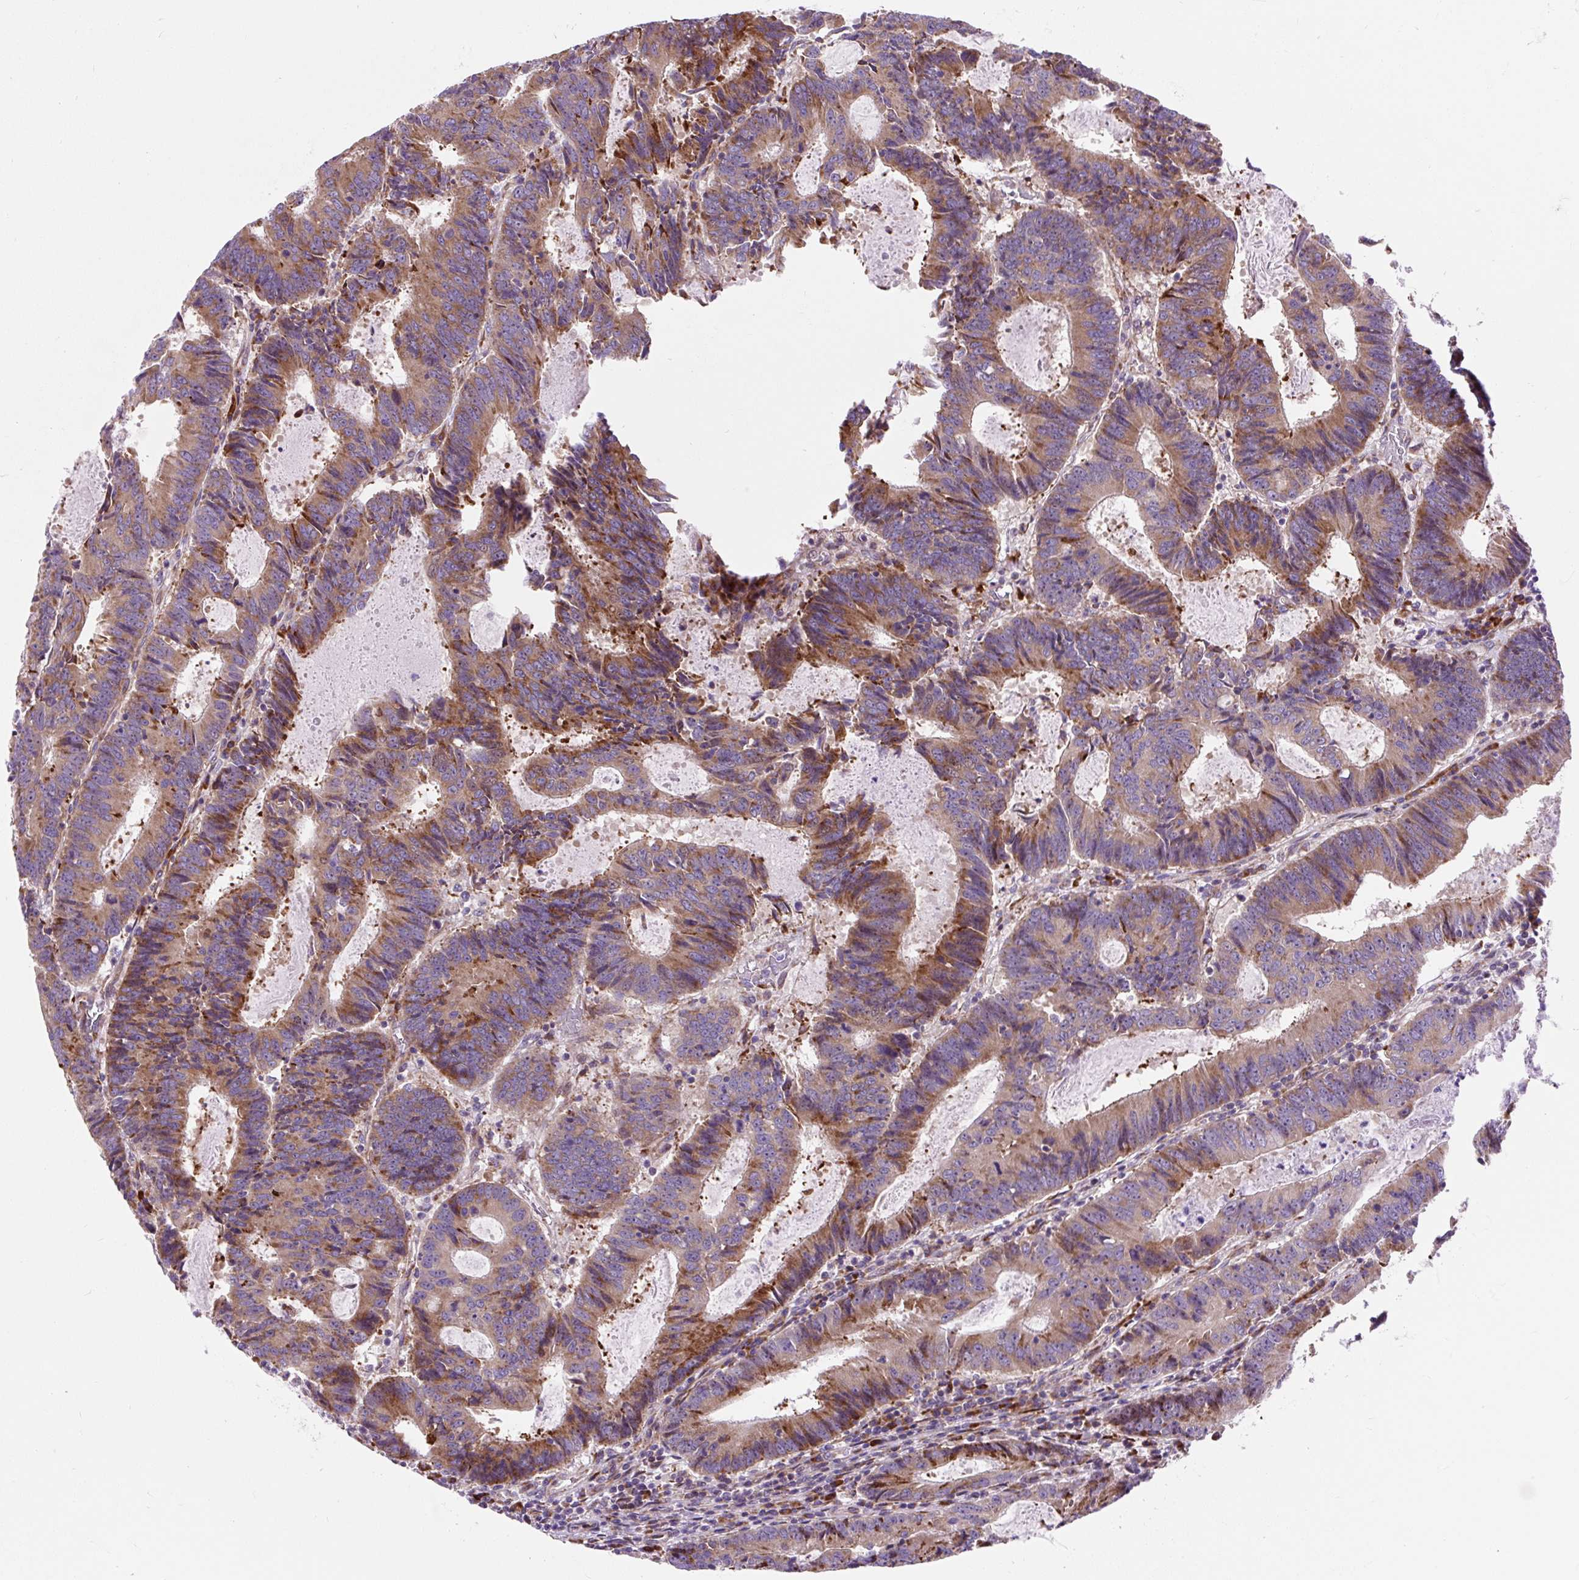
{"staining": {"intensity": "moderate", "quantity": ">75%", "location": "cytoplasmic/membranous"}, "tissue": "colorectal cancer", "cell_type": "Tumor cells", "image_type": "cancer", "snomed": [{"axis": "morphology", "description": "Adenocarcinoma, NOS"}, {"axis": "topography", "description": "Colon"}], "caption": "Protein expression analysis of human colorectal cancer (adenocarcinoma) reveals moderate cytoplasmic/membranous positivity in approximately >75% of tumor cells. Ihc stains the protein of interest in brown and the nuclei are stained blue.", "gene": "CISD3", "patient": {"sex": "male", "age": 67}}